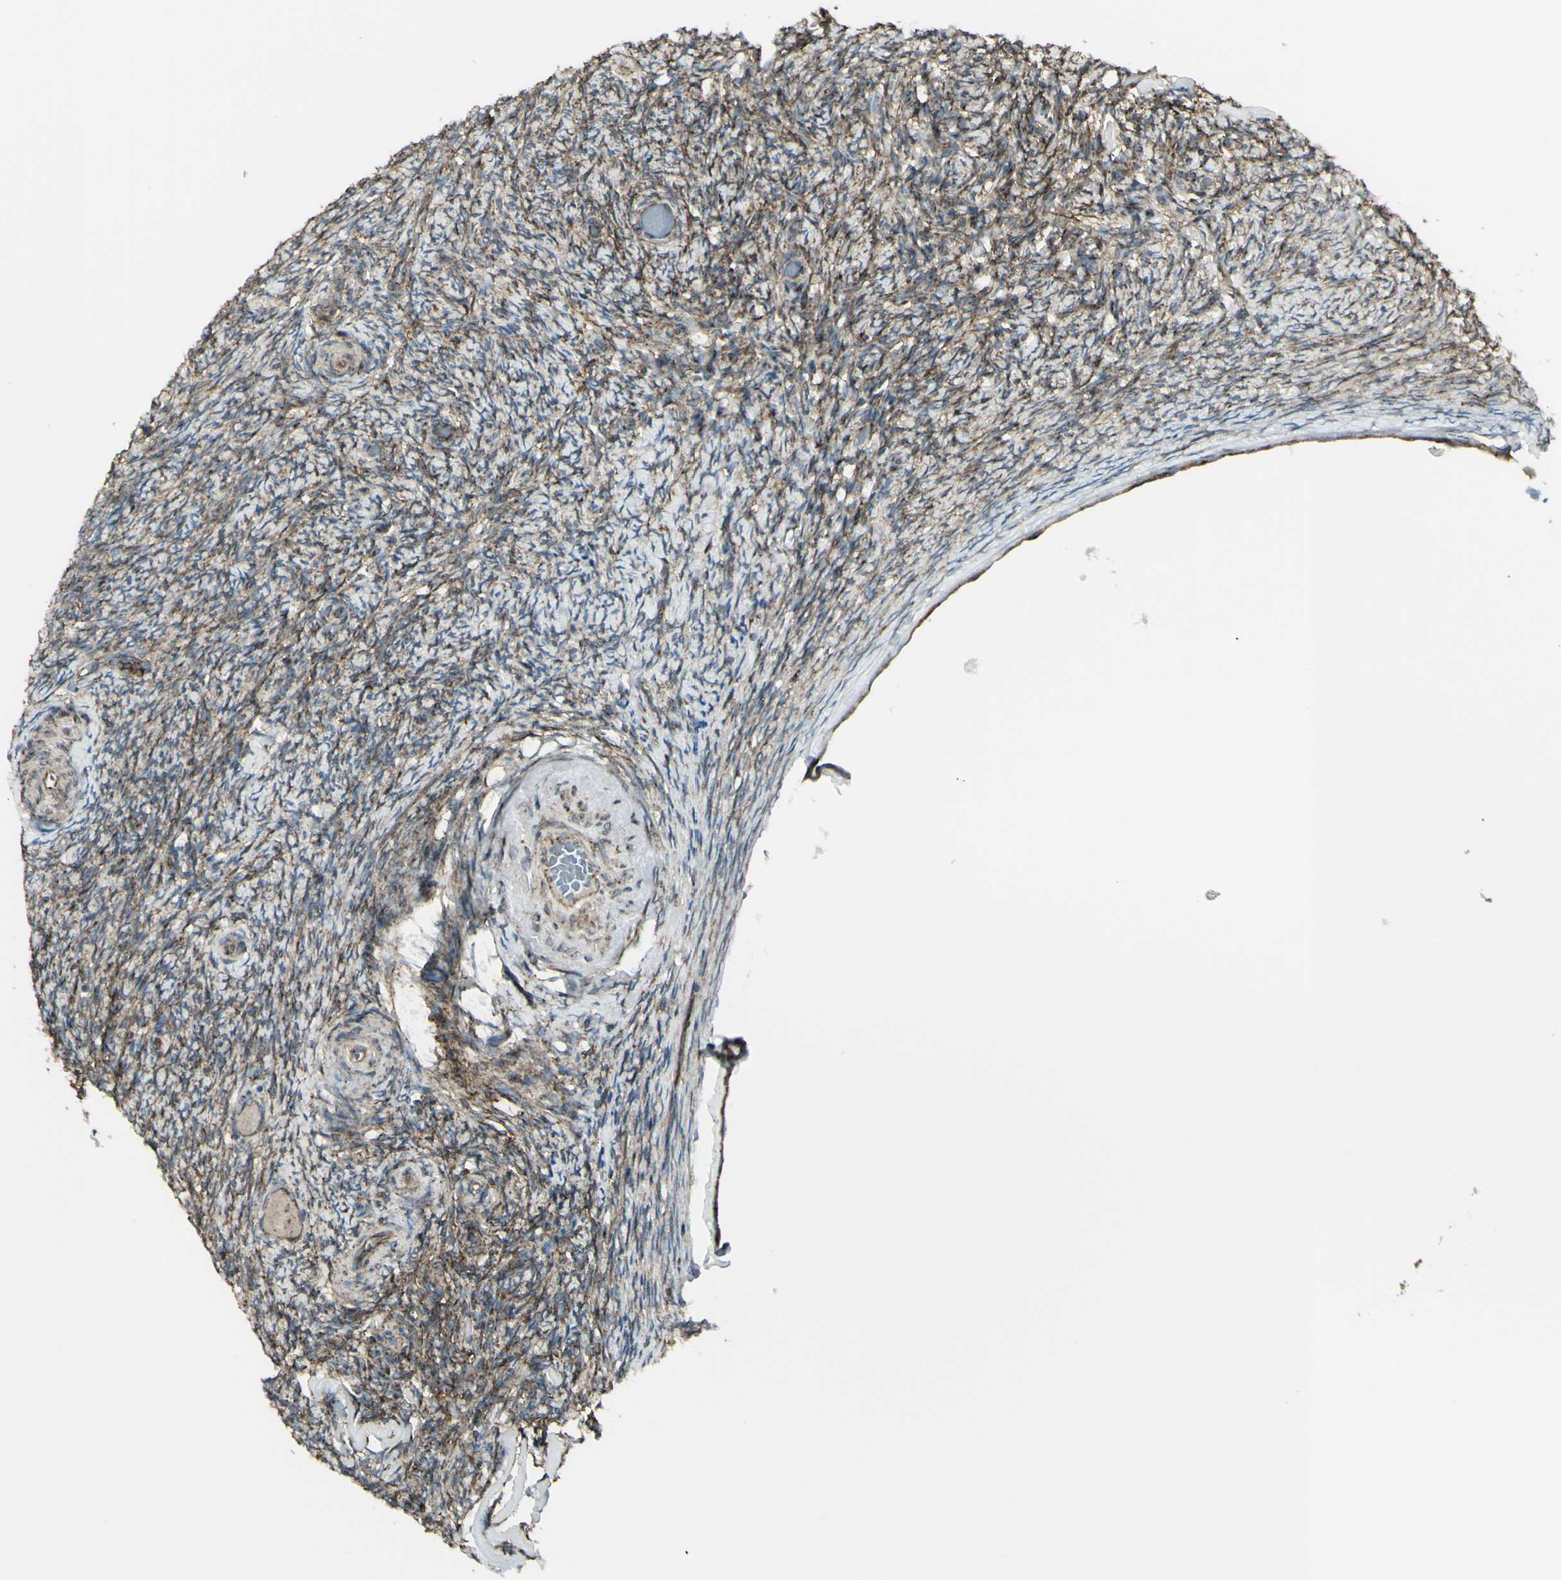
{"staining": {"intensity": "weak", "quantity": ">75%", "location": "cytoplasmic/membranous"}, "tissue": "ovary", "cell_type": "Follicle cells", "image_type": "normal", "snomed": [{"axis": "morphology", "description": "Normal tissue, NOS"}, {"axis": "topography", "description": "Ovary"}], "caption": "A histopathology image showing weak cytoplasmic/membranous expression in about >75% of follicle cells in unremarkable ovary, as visualized by brown immunohistochemical staining.", "gene": "NAPA", "patient": {"sex": "female", "age": 60}}